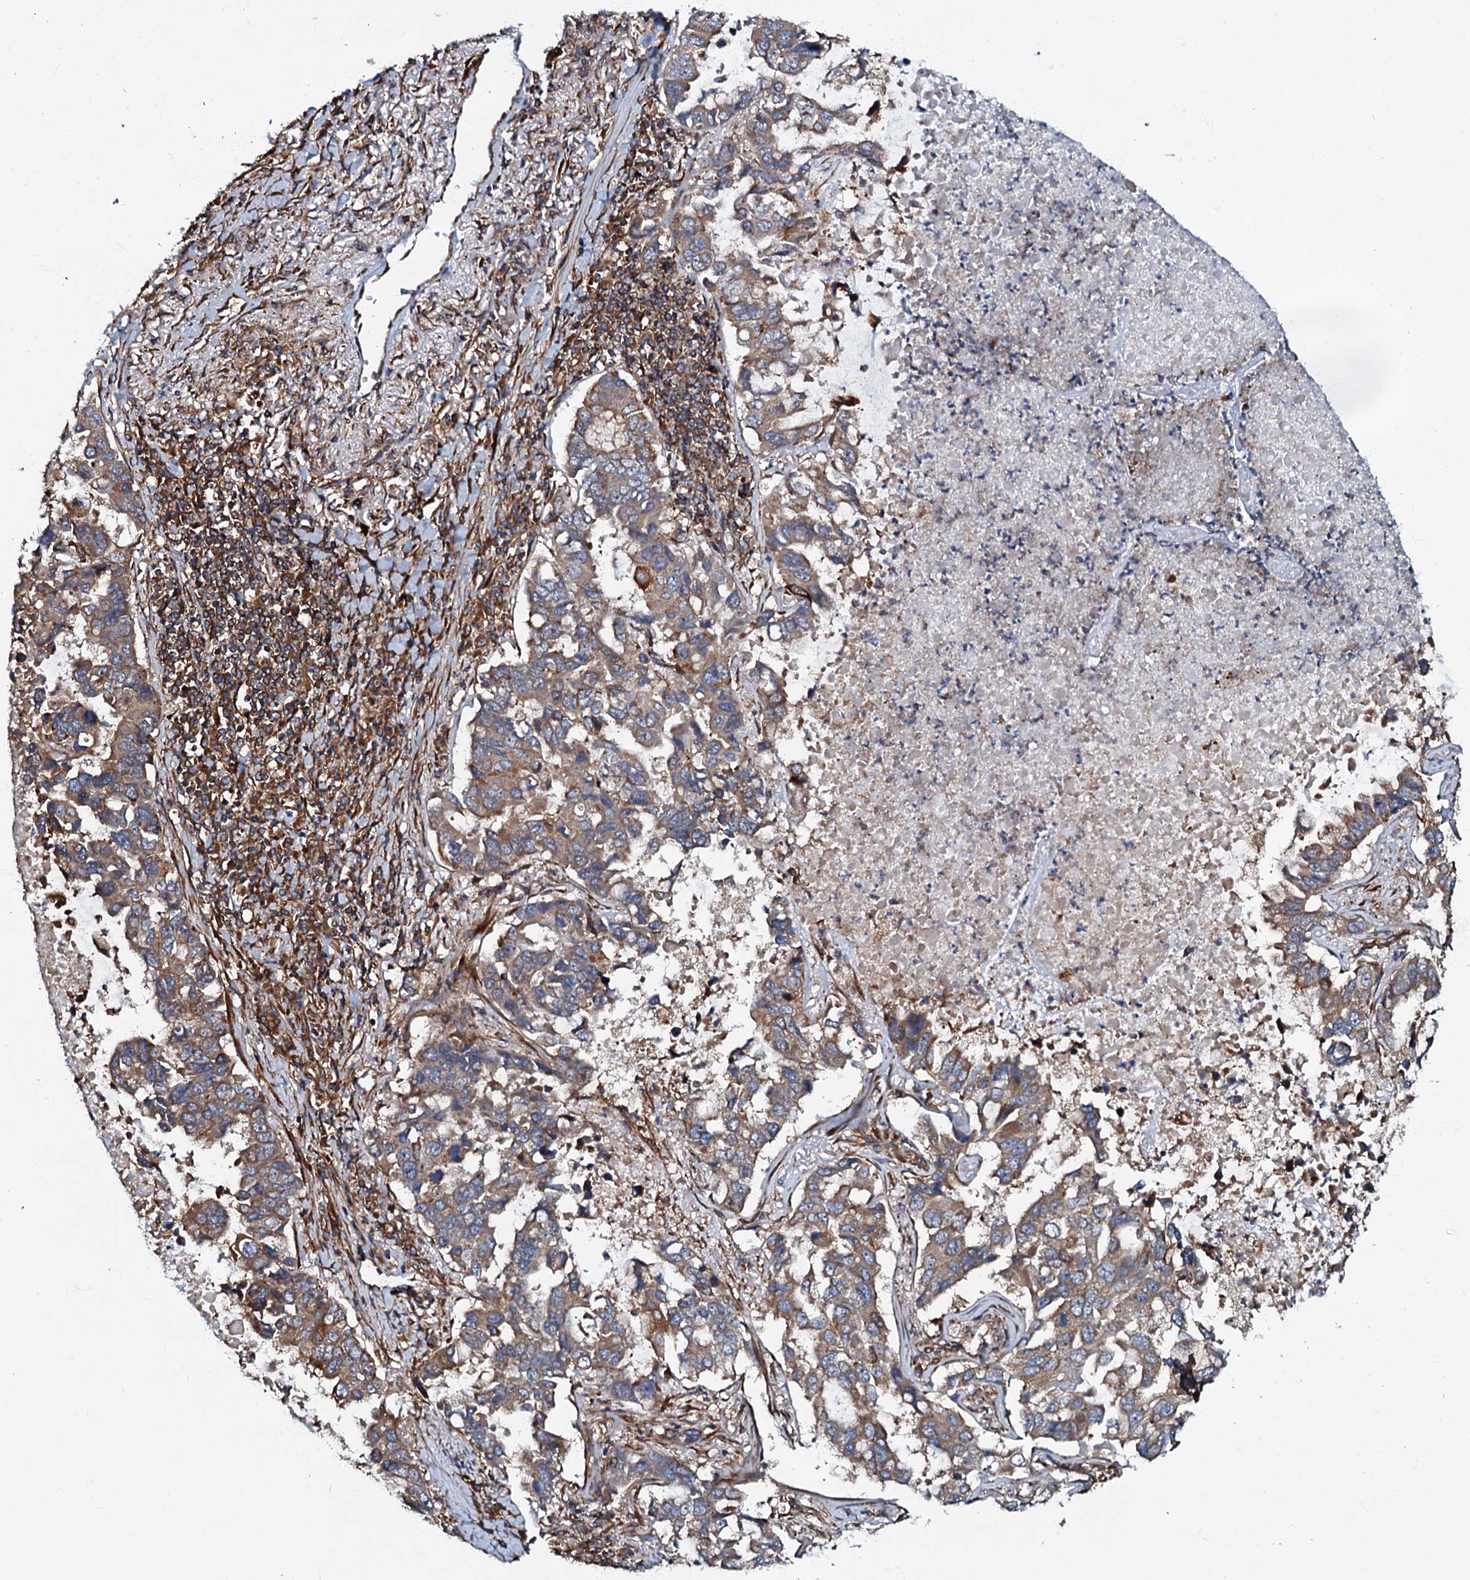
{"staining": {"intensity": "moderate", "quantity": ">75%", "location": "cytoplasmic/membranous"}, "tissue": "lung cancer", "cell_type": "Tumor cells", "image_type": "cancer", "snomed": [{"axis": "morphology", "description": "Adenocarcinoma, NOS"}, {"axis": "topography", "description": "Lung"}], "caption": "A micrograph of lung adenocarcinoma stained for a protein displays moderate cytoplasmic/membranous brown staining in tumor cells.", "gene": "BLOC1S6", "patient": {"sex": "male", "age": 64}}